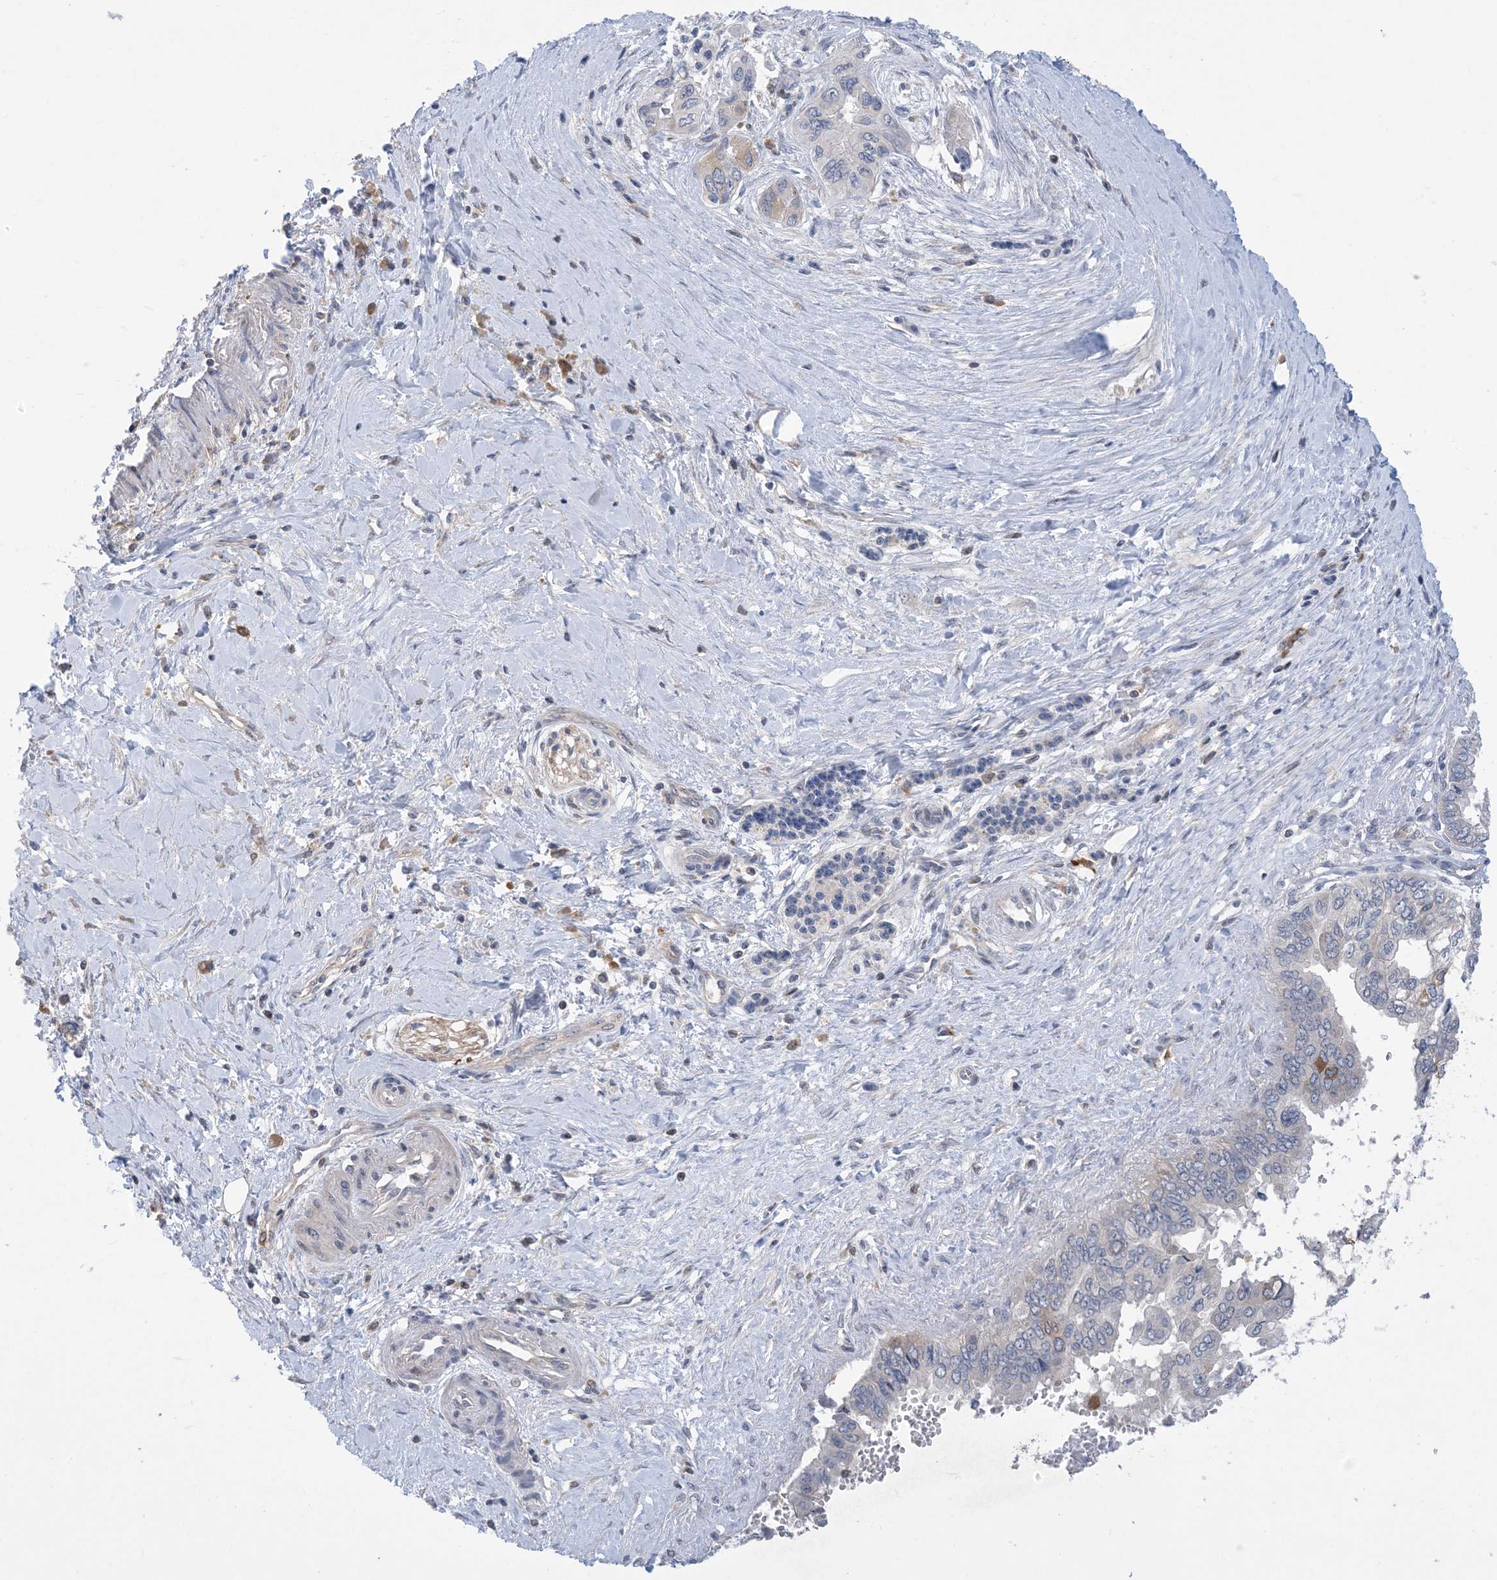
{"staining": {"intensity": "moderate", "quantity": "<25%", "location": "cytoplasmic/membranous"}, "tissue": "pancreatic cancer", "cell_type": "Tumor cells", "image_type": "cancer", "snomed": [{"axis": "morphology", "description": "Adenocarcinoma, NOS"}, {"axis": "topography", "description": "Pancreas"}], "caption": "An image of human pancreatic cancer stained for a protein displays moderate cytoplasmic/membranous brown staining in tumor cells.", "gene": "AOC1", "patient": {"sex": "male", "age": 51}}